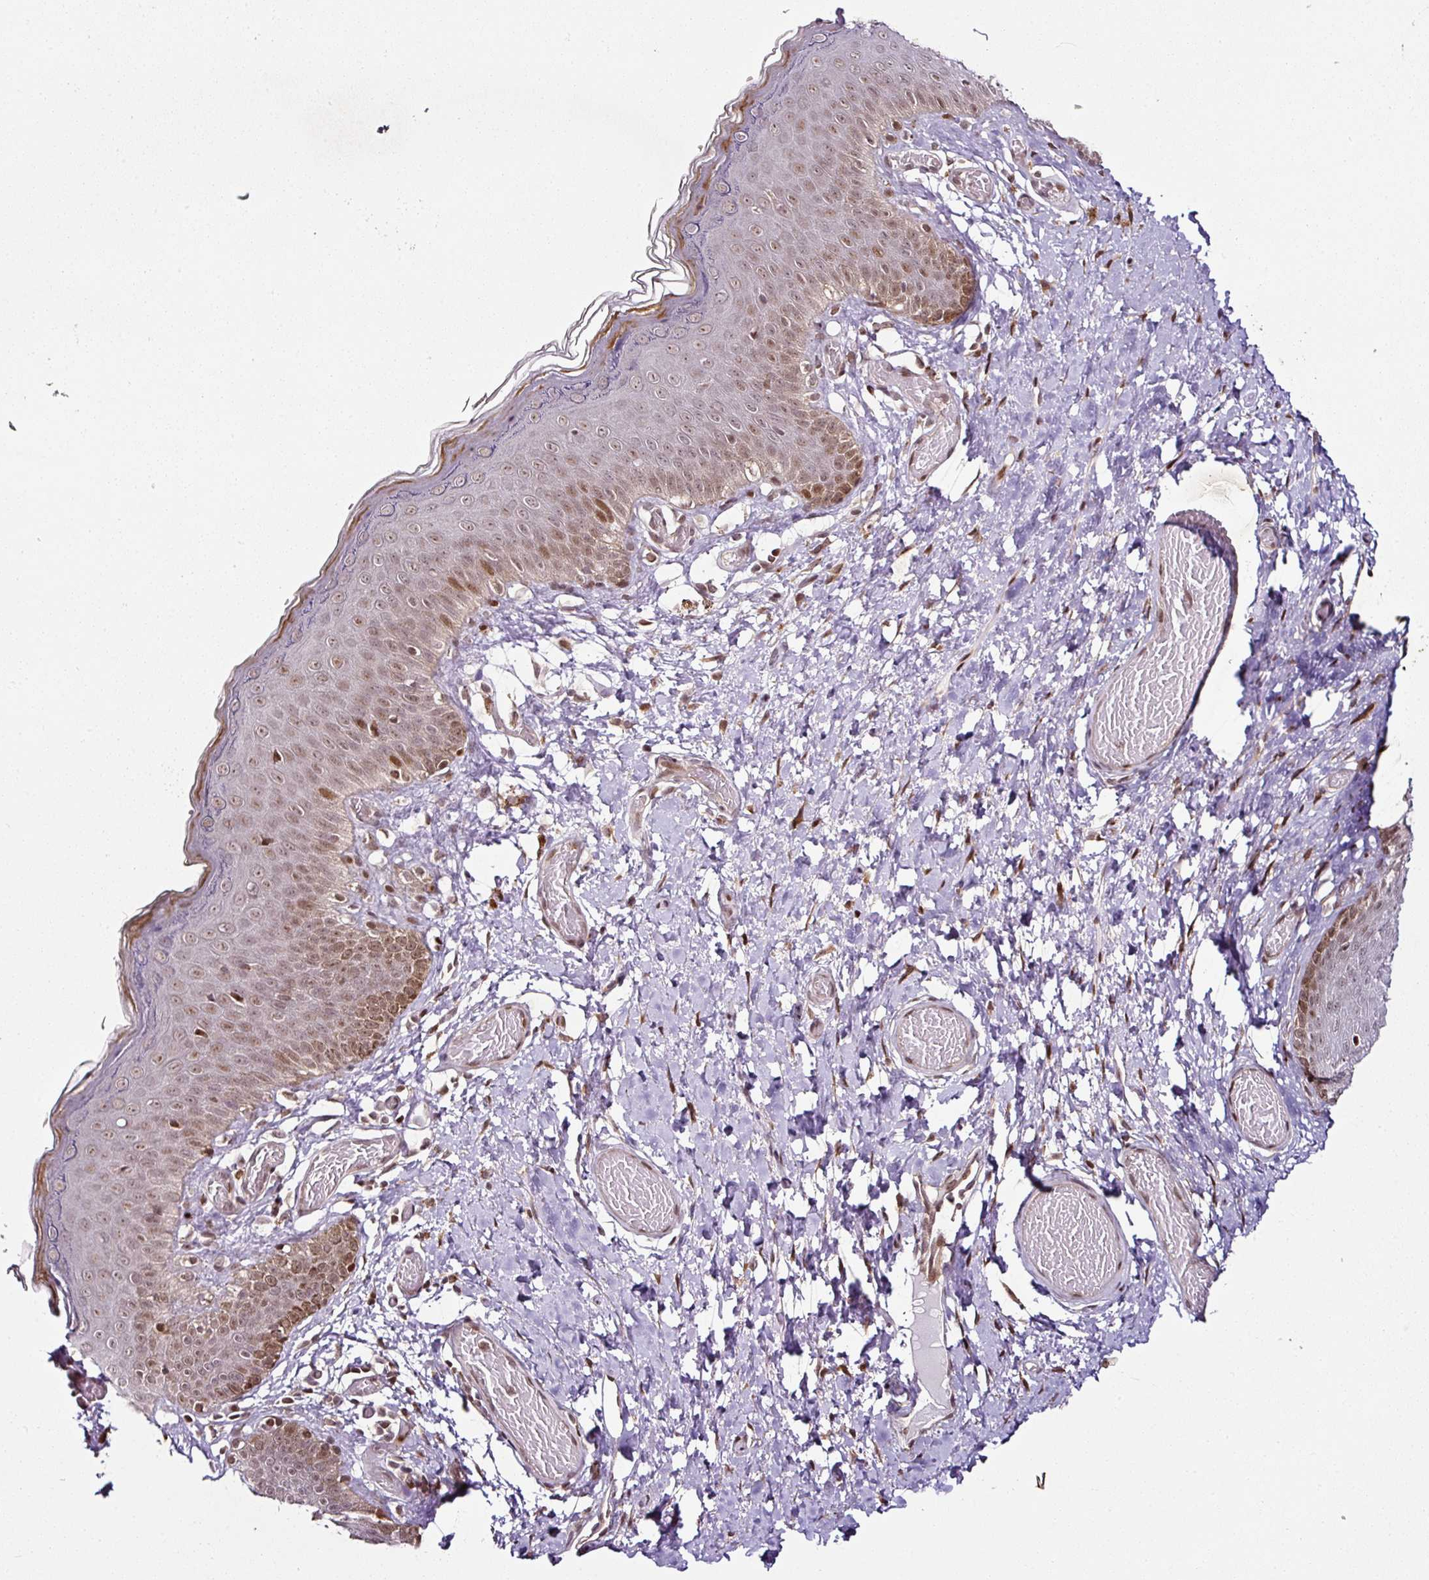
{"staining": {"intensity": "moderate", "quantity": "25%-75%", "location": "cytoplasmic/membranous,nuclear"}, "tissue": "skin", "cell_type": "Epidermal cells", "image_type": "normal", "snomed": [{"axis": "morphology", "description": "Normal tissue, NOS"}, {"axis": "topography", "description": "Anal"}], "caption": "The histopathology image reveals a brown stain indicating the presence of a protein in the cytoplasmic/membranous,nuclear of epidermal cells in skin. (DAB IHC, brown staining for protein, blue staining for nuclei).", "gene": "COPRS", "patient": {"sex": "female", "age": 40}}